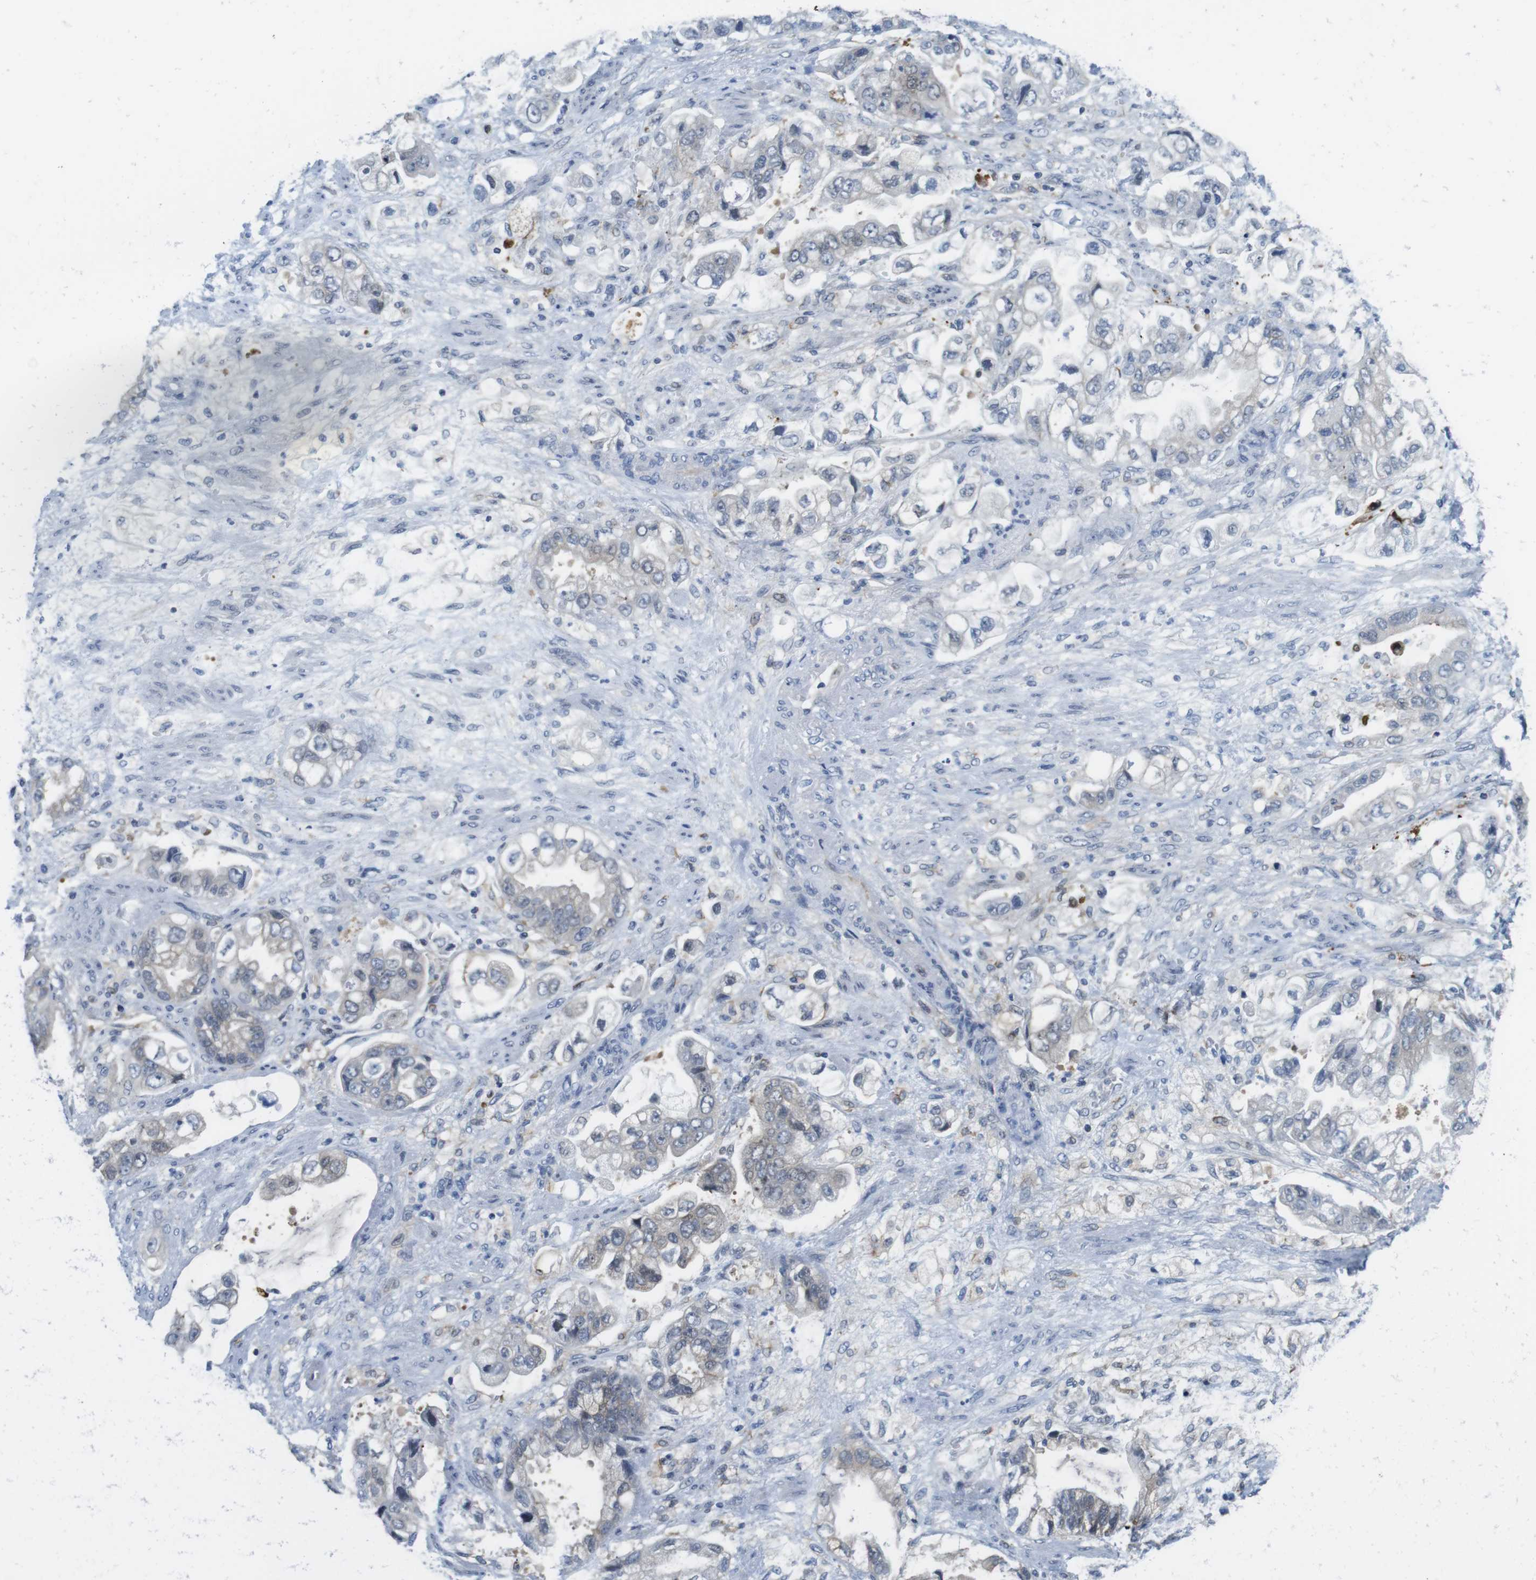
{"staining": {"intensity": "weak", "quantity": "<25%", "location": "cytoplasmic/membranous"}, "tissue": "stomach cancer", "cell_type": "Tumor cells", "image_type": "cancer", "snomed": [{"axis": "morphology", "description": "Normal tissue, NOS"}, {"axis": "morphology", "description": "Adenocarcinoma, NOS"}, {"axis": "topography", "description": "Stomach"}], "caption": "Micrograph shows no protein positivity in tumor cells of stomach cancer (adenocarcinoma) tissue.", "gene": "CASP2", "patient": {"sex": "male", "age": 62}}